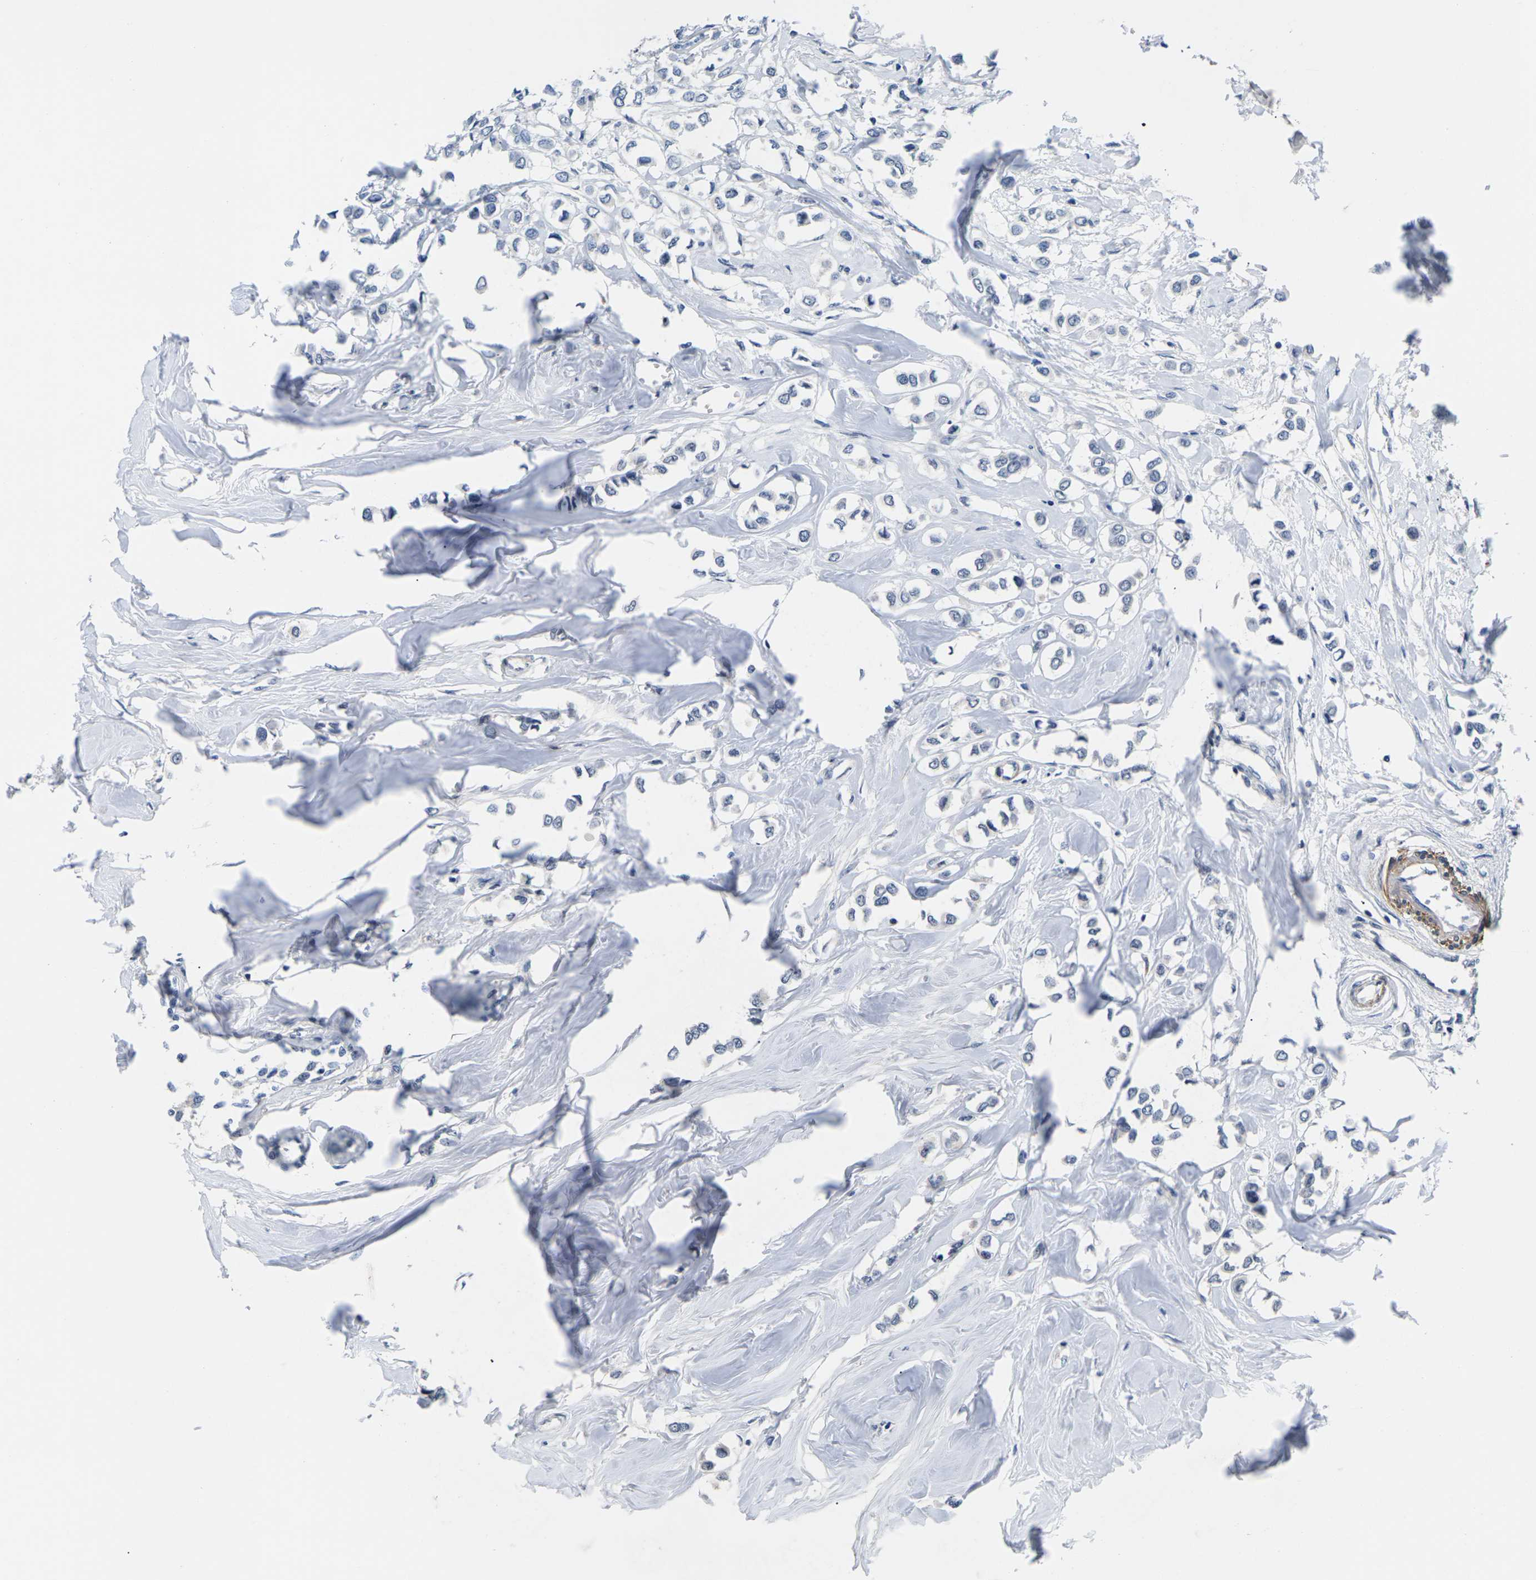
{"staining": {"intensity": "negative", "quantity": "none", "location": "none"}, "tissue": "breast cancer", "cell_type": "Tumor cells", "image_type": "cancer", "snomed": [{"axis": "morphology", "description": "Lobular carcinoma"}, {"axis": "topography", "description": "Breast"}], "caption": "High power microscopy photomicrograph of an immunohistochemistry (IHC) photomicrograph of lobular carcinoma (breast), revealing no significant positivity in tumor cells.", "gene": "ST6GAL2", "patient": {"sex": "female", "age": 51}}